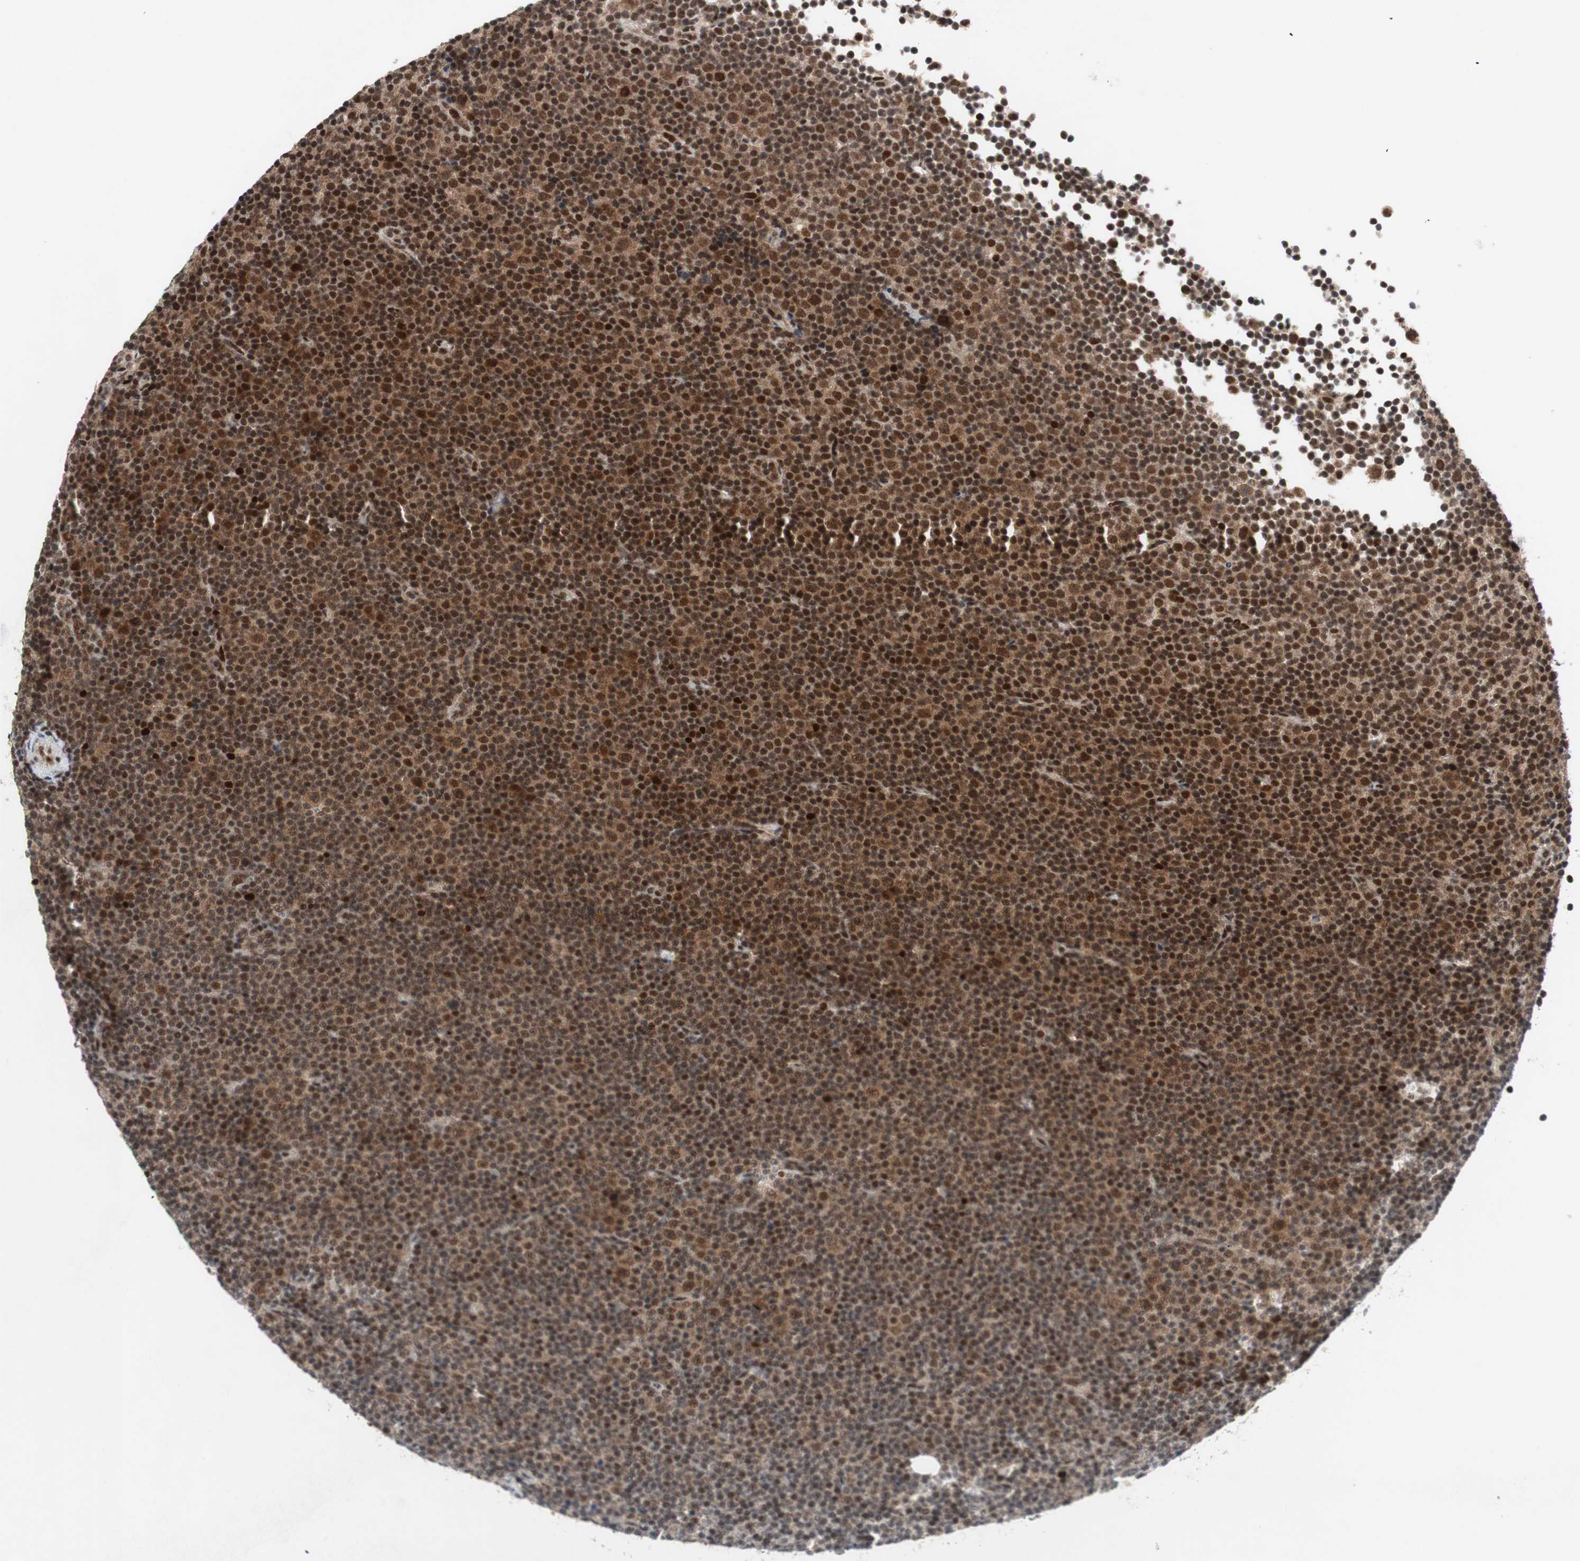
{"staining": {"intensity": "strong", "quantity": ">75%", "location": "cytoplasmic/membranous,nuclear"}, "tissue": "lymphoma", "cell_type": "Tumor cells", "image_type": "cancer", "snomed": [{"axis": "morphology", "description": "Malignant lymphoma, non-Hodgkin's type, Low grade"}, {"axis": "topography", "description": "Lymph node"}], "caption": "IHC micrograph of neoplastic tissue: human lymphoma stained using IHC demonstrates high levels of strong protein expression localized specifically in the cytoplasmic/membranous and nuclear of tumor cells, appearing as a cytoplasmic/membranous and nuclear brown color.", "gene": "TCF12", "patient": {"sex": "female", "age": 67}}